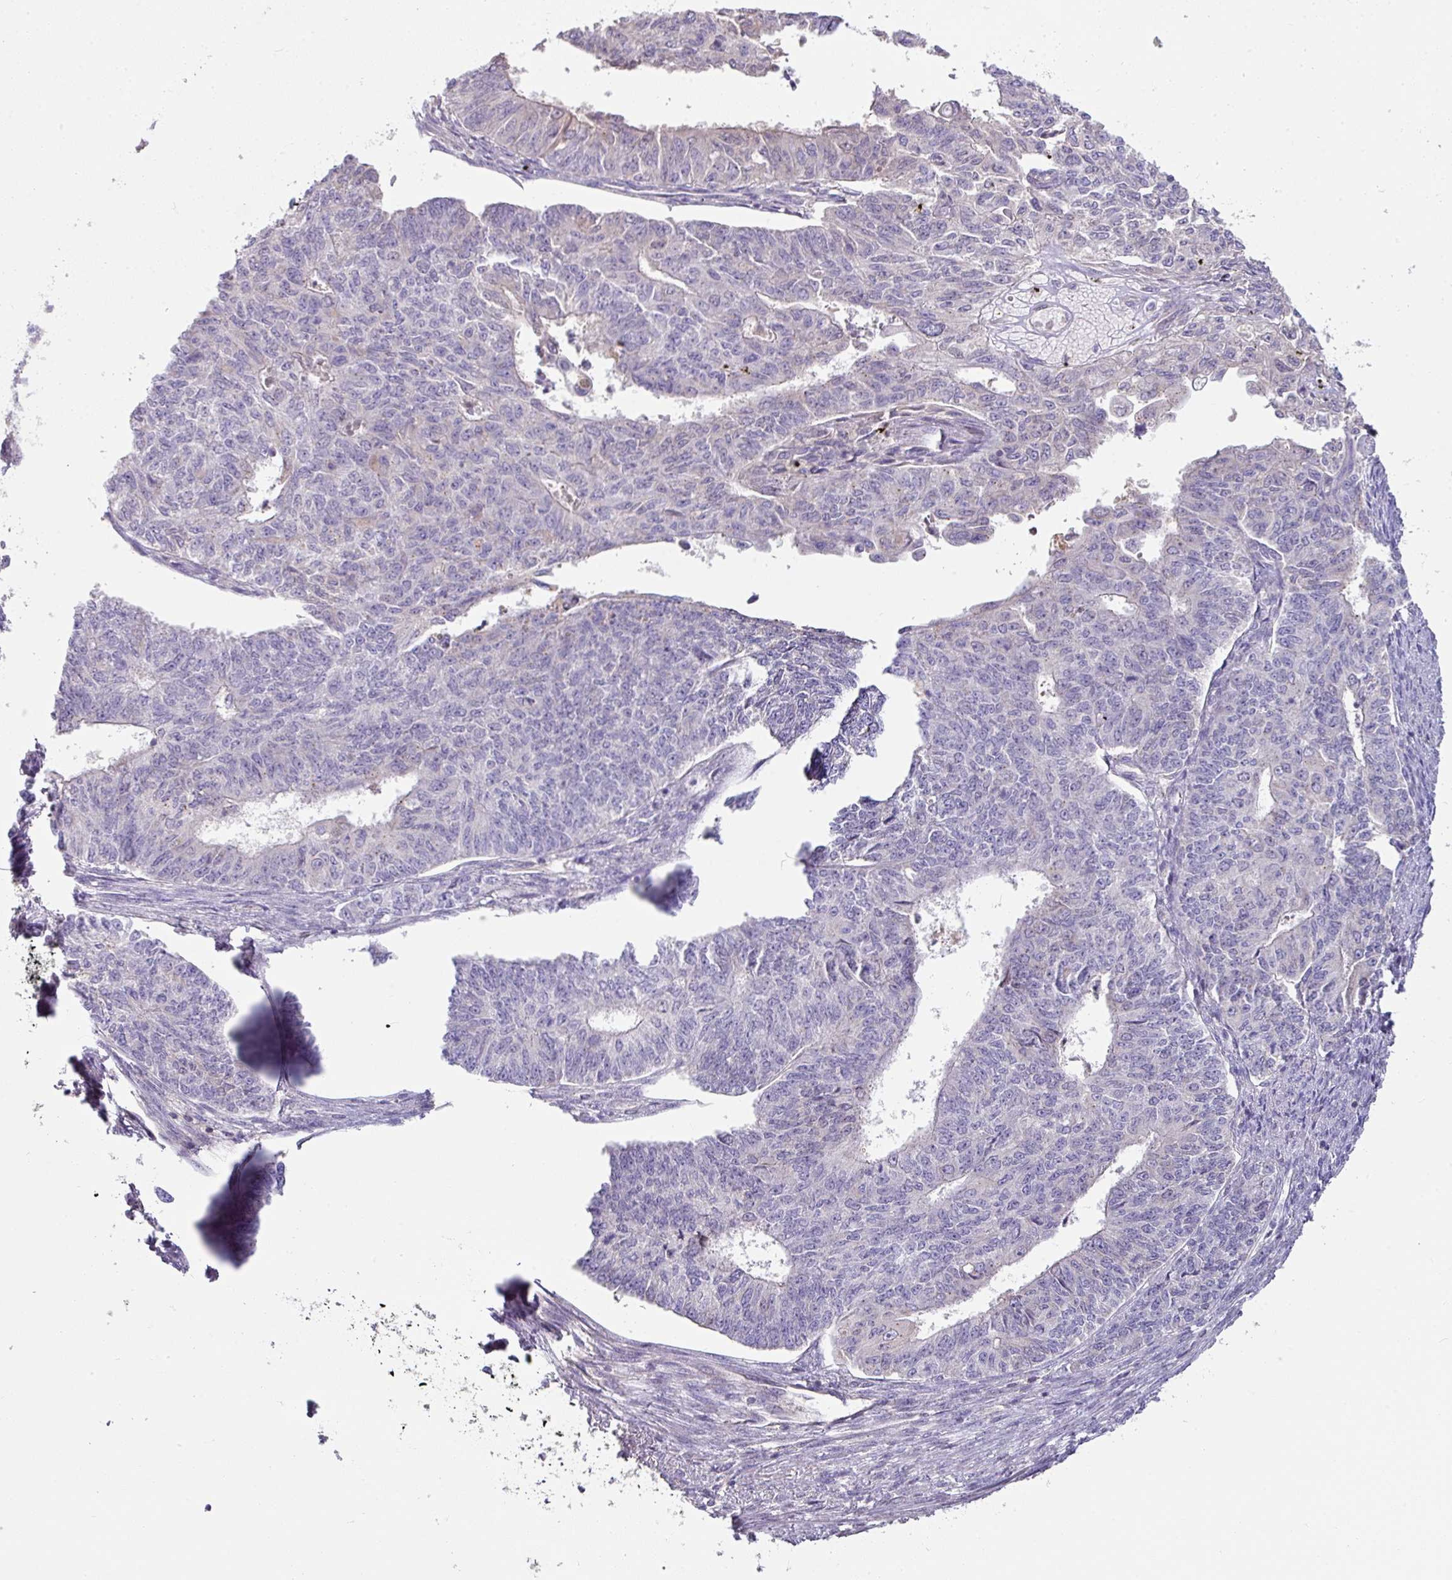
{"staining": {"intensity": "negative", "quantity": "none", "location": "none"}, "tissue": "endometrial cancer", "cell_type": "Tumor cells", "image_type": "cancer", "snomed": [{"axis": "morphology", "description": "Adenocarcinoma, NOS"}, {"axis": "topography", "description": "Endometrium"}], "caption": "Tumor cells are negative for protein expression in human endometrial cancer (adenocarcinoma).", "gene": "SLAMF6", "patient": {"sex": "female", "age": 32}}